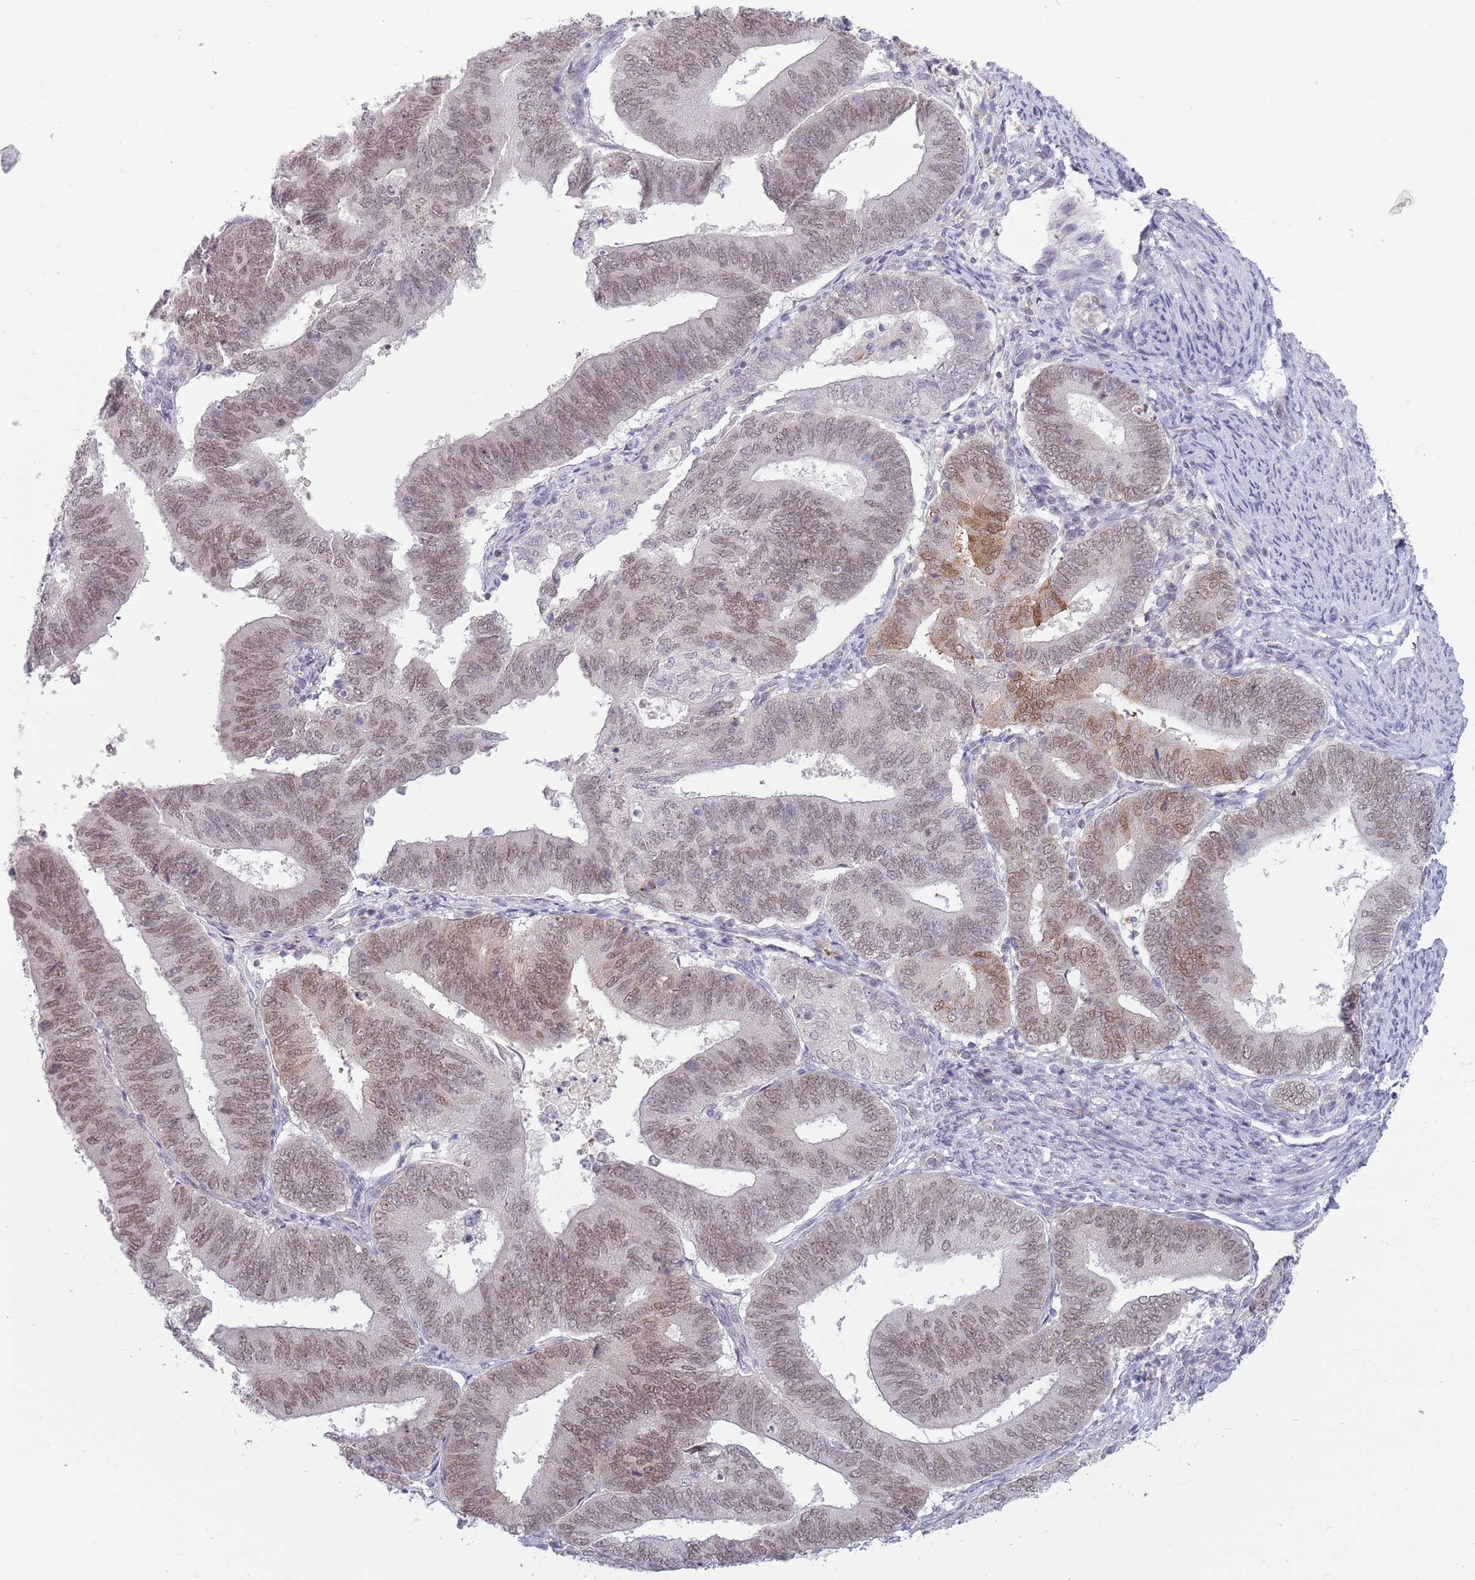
{"staining": {"intensity": "moderate", "quantity": "25%-75%", "location": "cytoplasmic/membranous,nuclear"}, "tissue": "endometrial cancer", "cell_type": "Tumor cells", "image_type": "cancer", "snomed": [{"axis": "morphology", "description": "Adenocarcinoma, NOS"}, {"axis": "topography", "description": "Endometrium"}], "caption": "Adenocarcinoma (endometrial) stained for a protein (brown) shows moderate cytoplasmic/membranous and nuclear positive staining in about 25%-75% of tumor cells.", "gene": "ZNF574", "patient": {"sex": "female", "age": 70}}